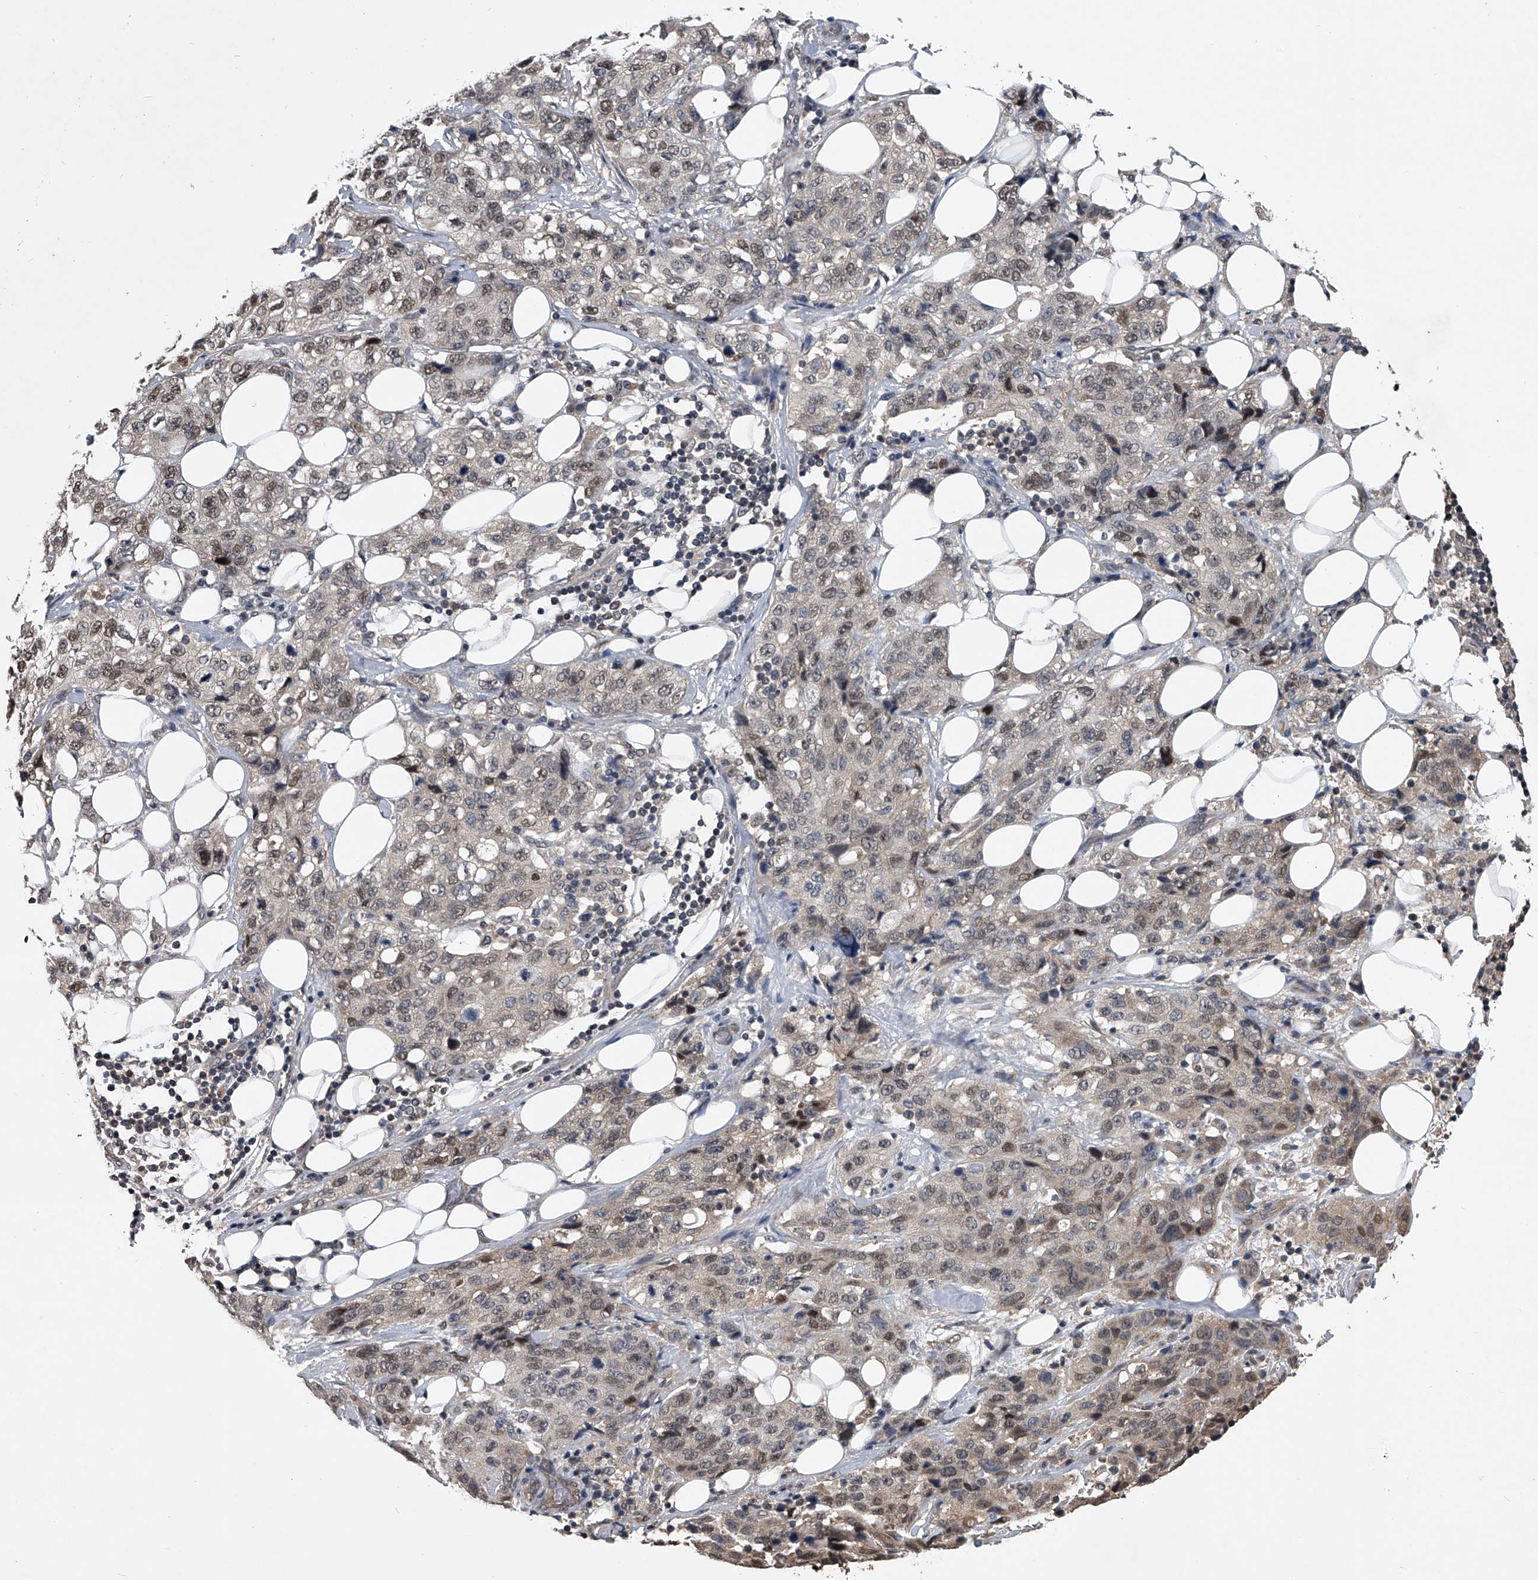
{"staining": {"intensity": "weak", "quantity": ">75%", "location": "nuclear"}, "tissue": "stomach cancer", "cell_type": "Tumor cells", "image_type": "cancer", "snomed": [{"axis": "morphology", "description": "Adenocarcinoma, NOS"}, {"axis": "topography", "description": "Stomach"}], "caption": "Adenocarcinoma (stomach) stained for a protein displays weak nuclear positivity in tumor cells. Immunohistochemistry stains the protein of interest in brown and the nuclei are stained blue.", "gene": "TSNAX", "patient": {"sex": "male", "age": 48}}